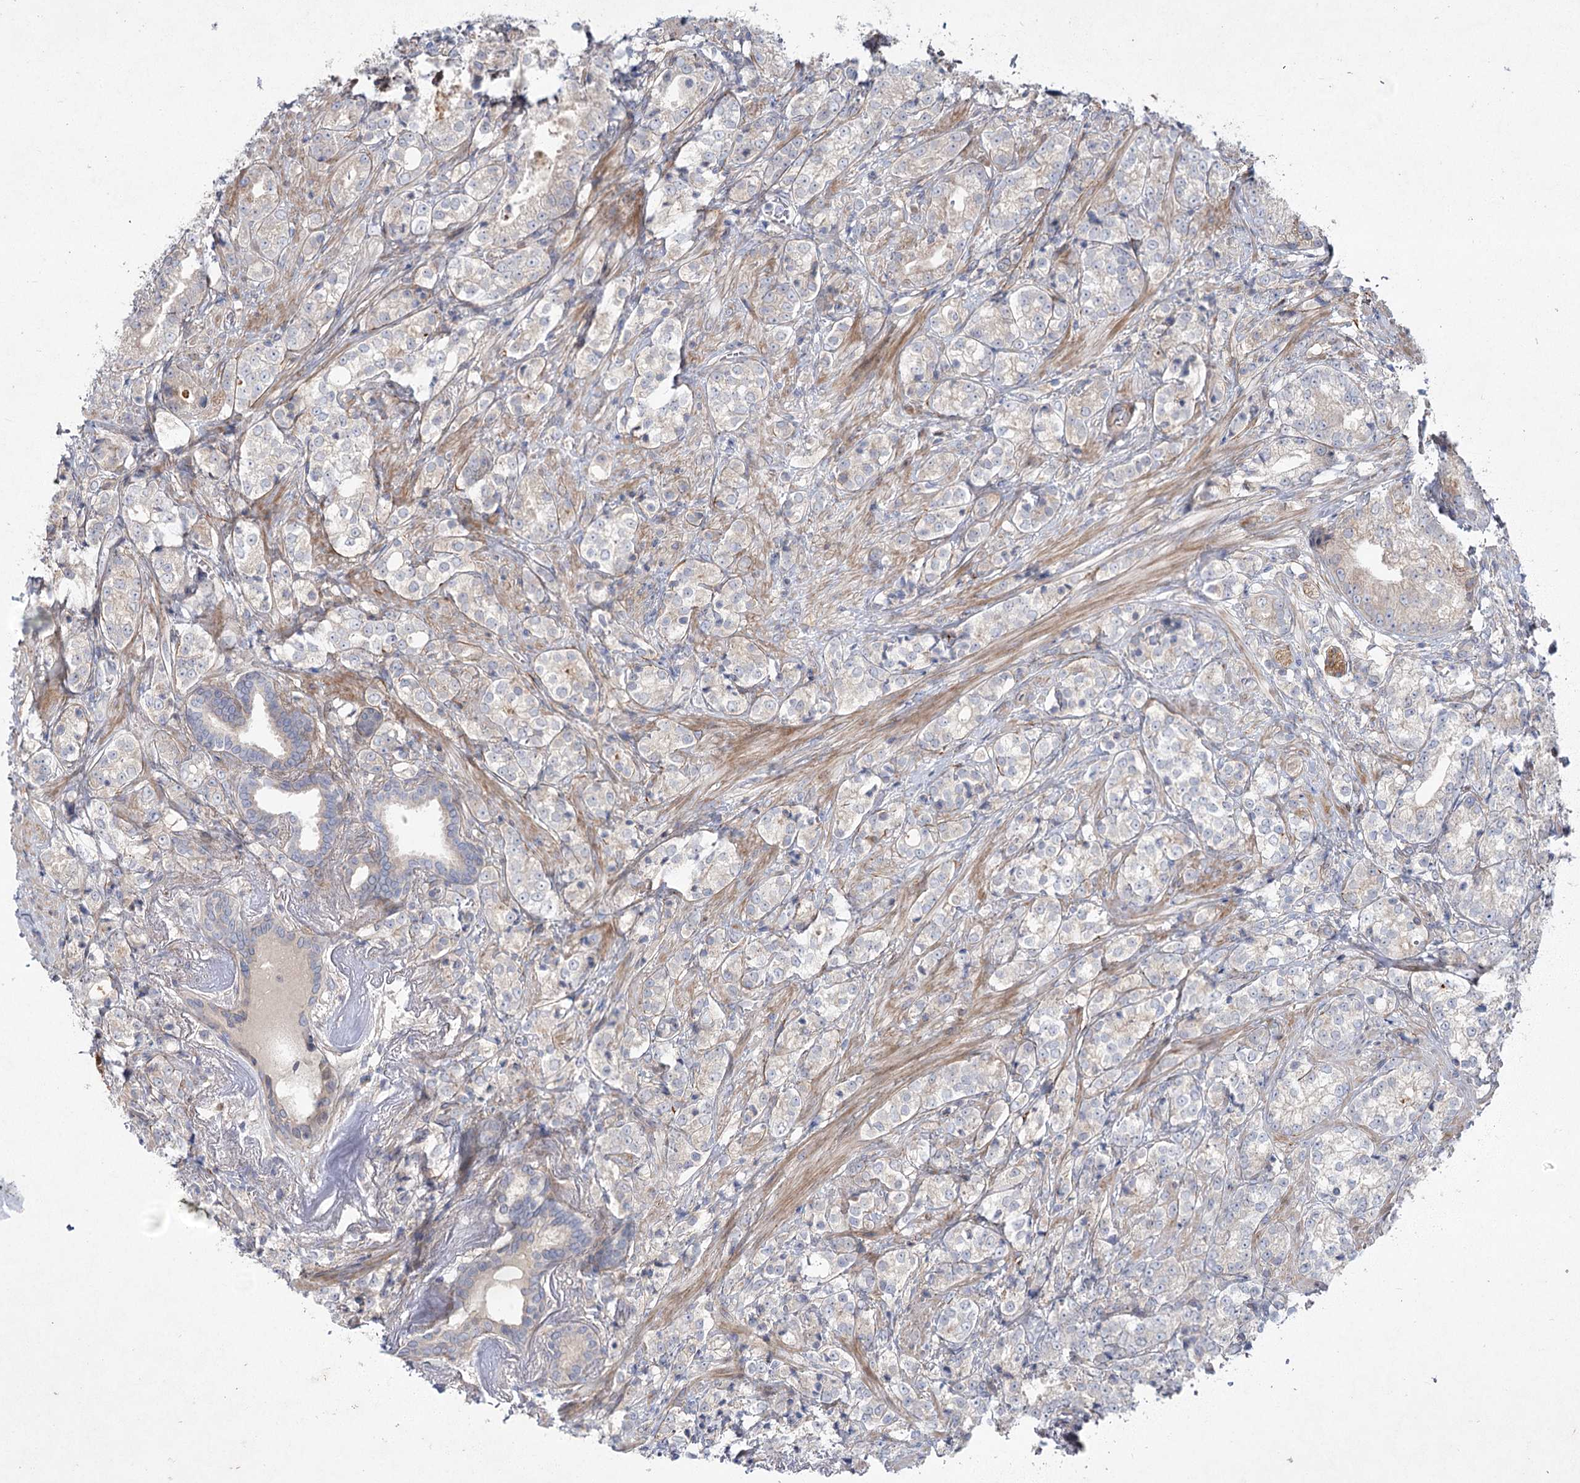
{"staining": {"intensity": "negative", "quantity": "none", "location": "none"}, "tissue": "prostate cancer", "cell_type": "Tumor cells", "image_type": "cancer", "snomed": [{"axis": "morphology", "description": "Adenocarcinoma, High grade"}, {"axis": "topography", "description": "Prostate"}], "caption": "Immunohistochemistry (IHC) of adenocarcinoma (high-grade) (prostate) displays no expression in tumor cells. (DAB (3,3'-diaminobenzidine) IHC with hematoxylin counter stain).", "gene": "SH3BP5L", "patient": {"sex": "male", "age": 69}}